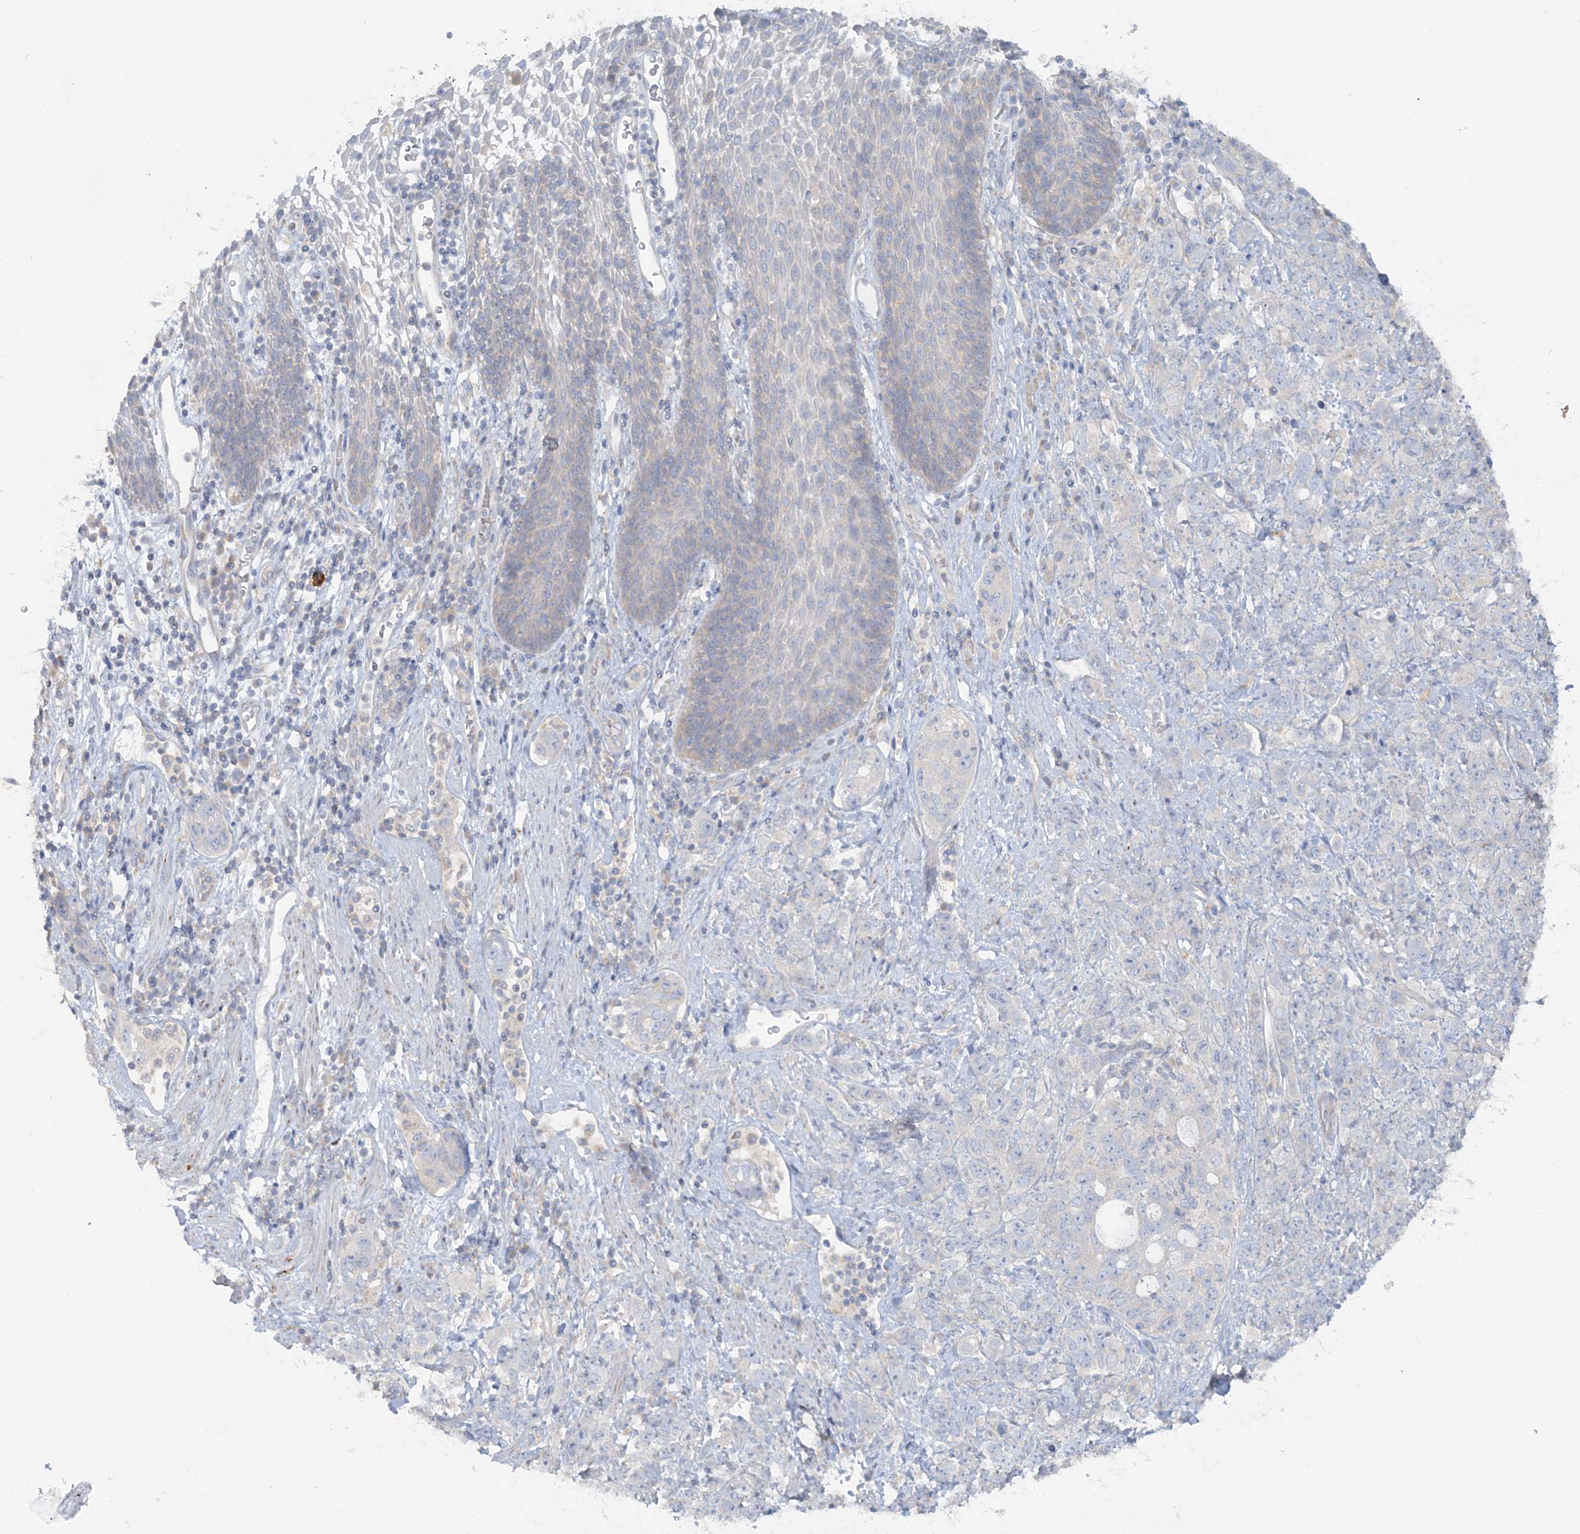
{"staining": {"intensity": "negative", "quantity": "none", "location": "none"}, "tissue": "stomach cancer", "cell_type": "Tumor cells", "image_type": "cancer", "snomed": [{"axis": "morphology", "description": "Adenocarcinoma, NOS"}, {"axis": "topography", "description": "Stomach"}], "caption": "DAB immunohistochemical staining of human stomach cancer exhibits no significant staining in tumor cells.", "gene": "TBC1D5", "patient": {"sex": "male", "age": 48}}